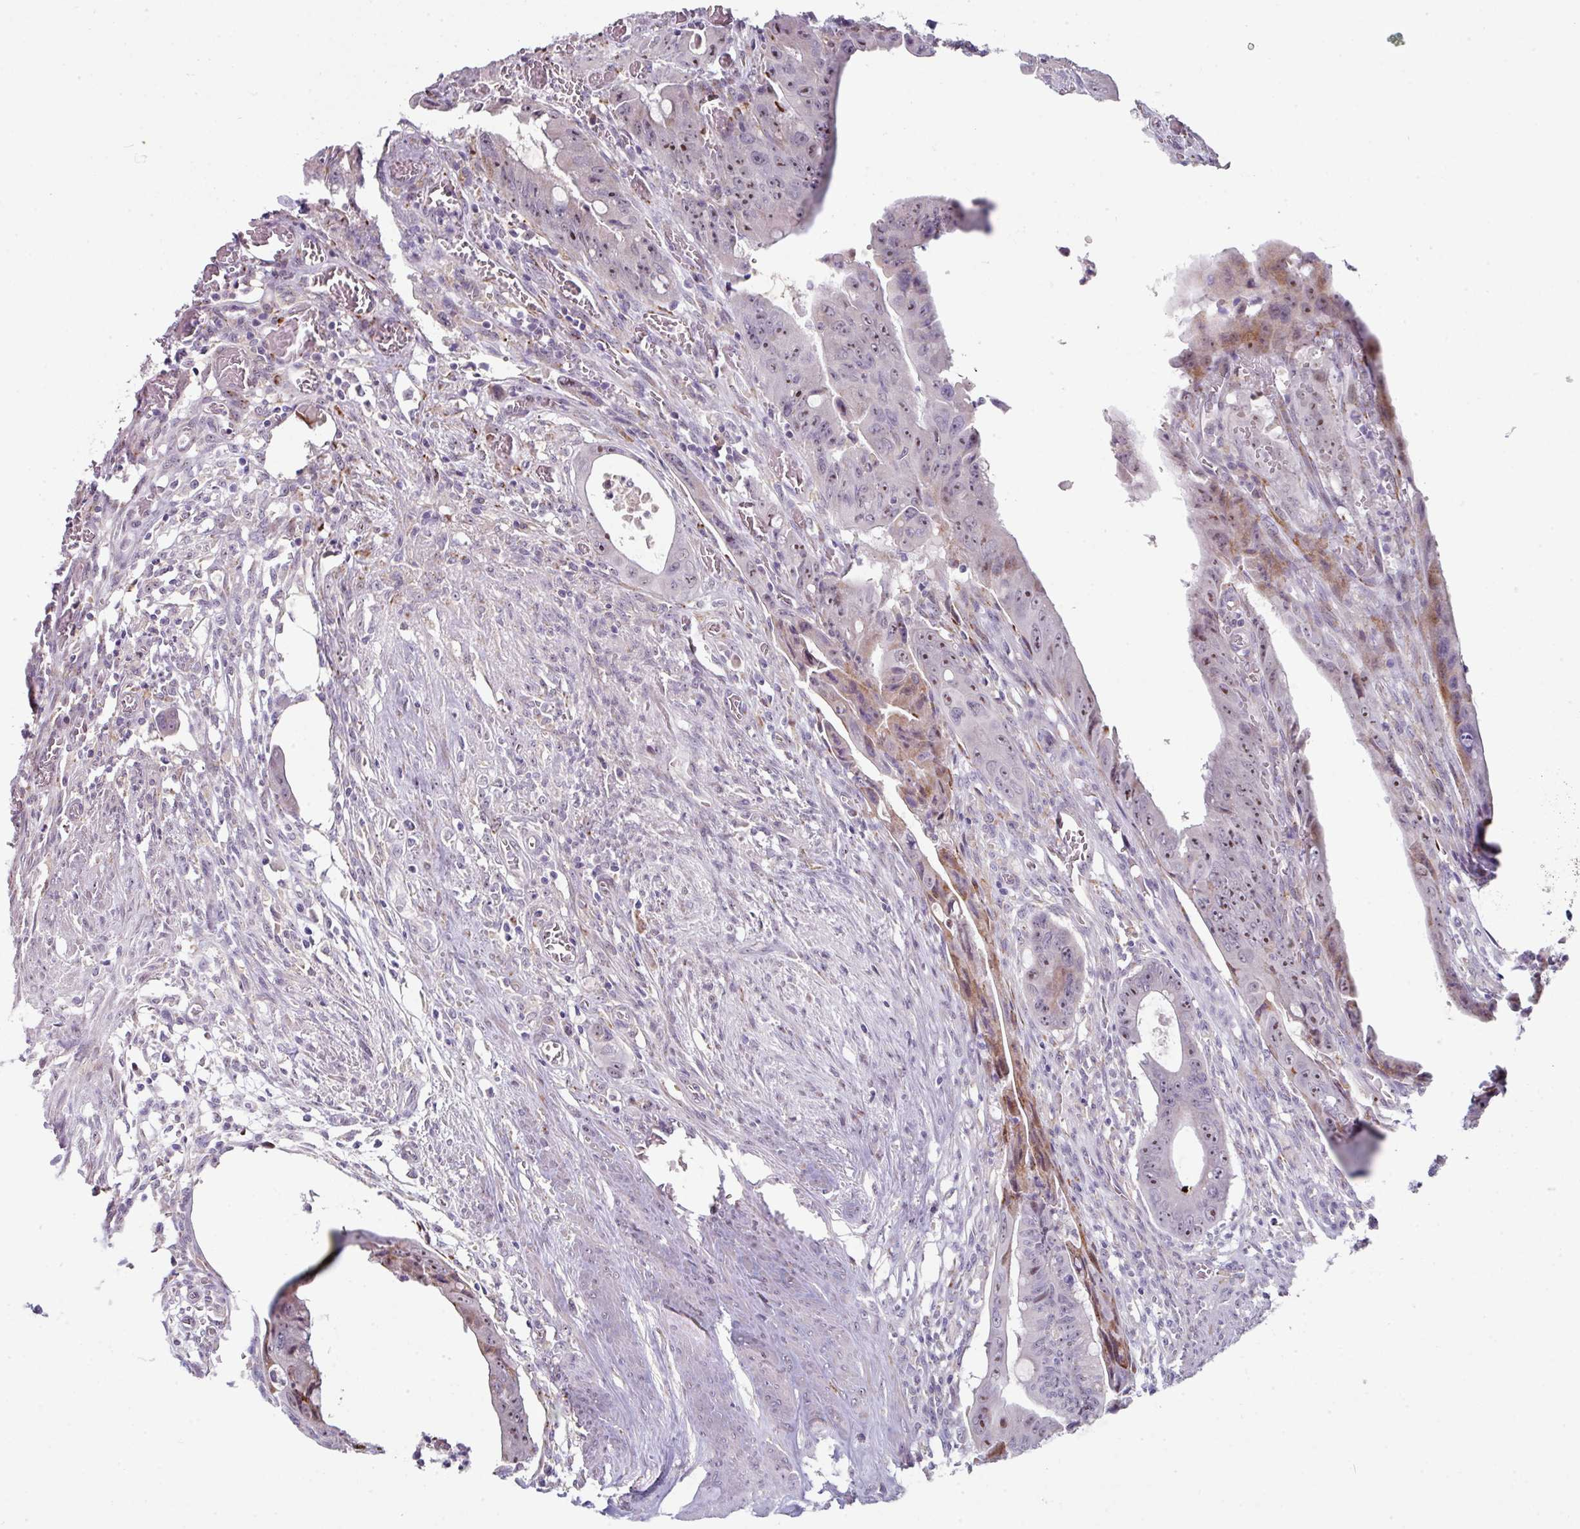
{"staining": {"intensity": "moderate", "quantity": "25%-75%", "location": "cytoplasmic/membranous,nuclear"}, "tissue": "colorectal cancer", "cell_type": "Tumor cells", "image_type": "cancer", "snomed": [{"axis": "morphology", "description": "Adenocarcinoma, NOS"}, {"axis": "topography", "description": "Rectum"}], "caption": "Immunohistochemistry (IHC) histopathology image of colorectal cancer (adenocarcinoma) stained for a protein (brown), which displays medium levels of moderate cytoplasmic/membranous and nuclear positivity in approximately 25%-75% of tumor cells.", "gene": "BMS1", "patient": {"sex": "male", "age": 78}}